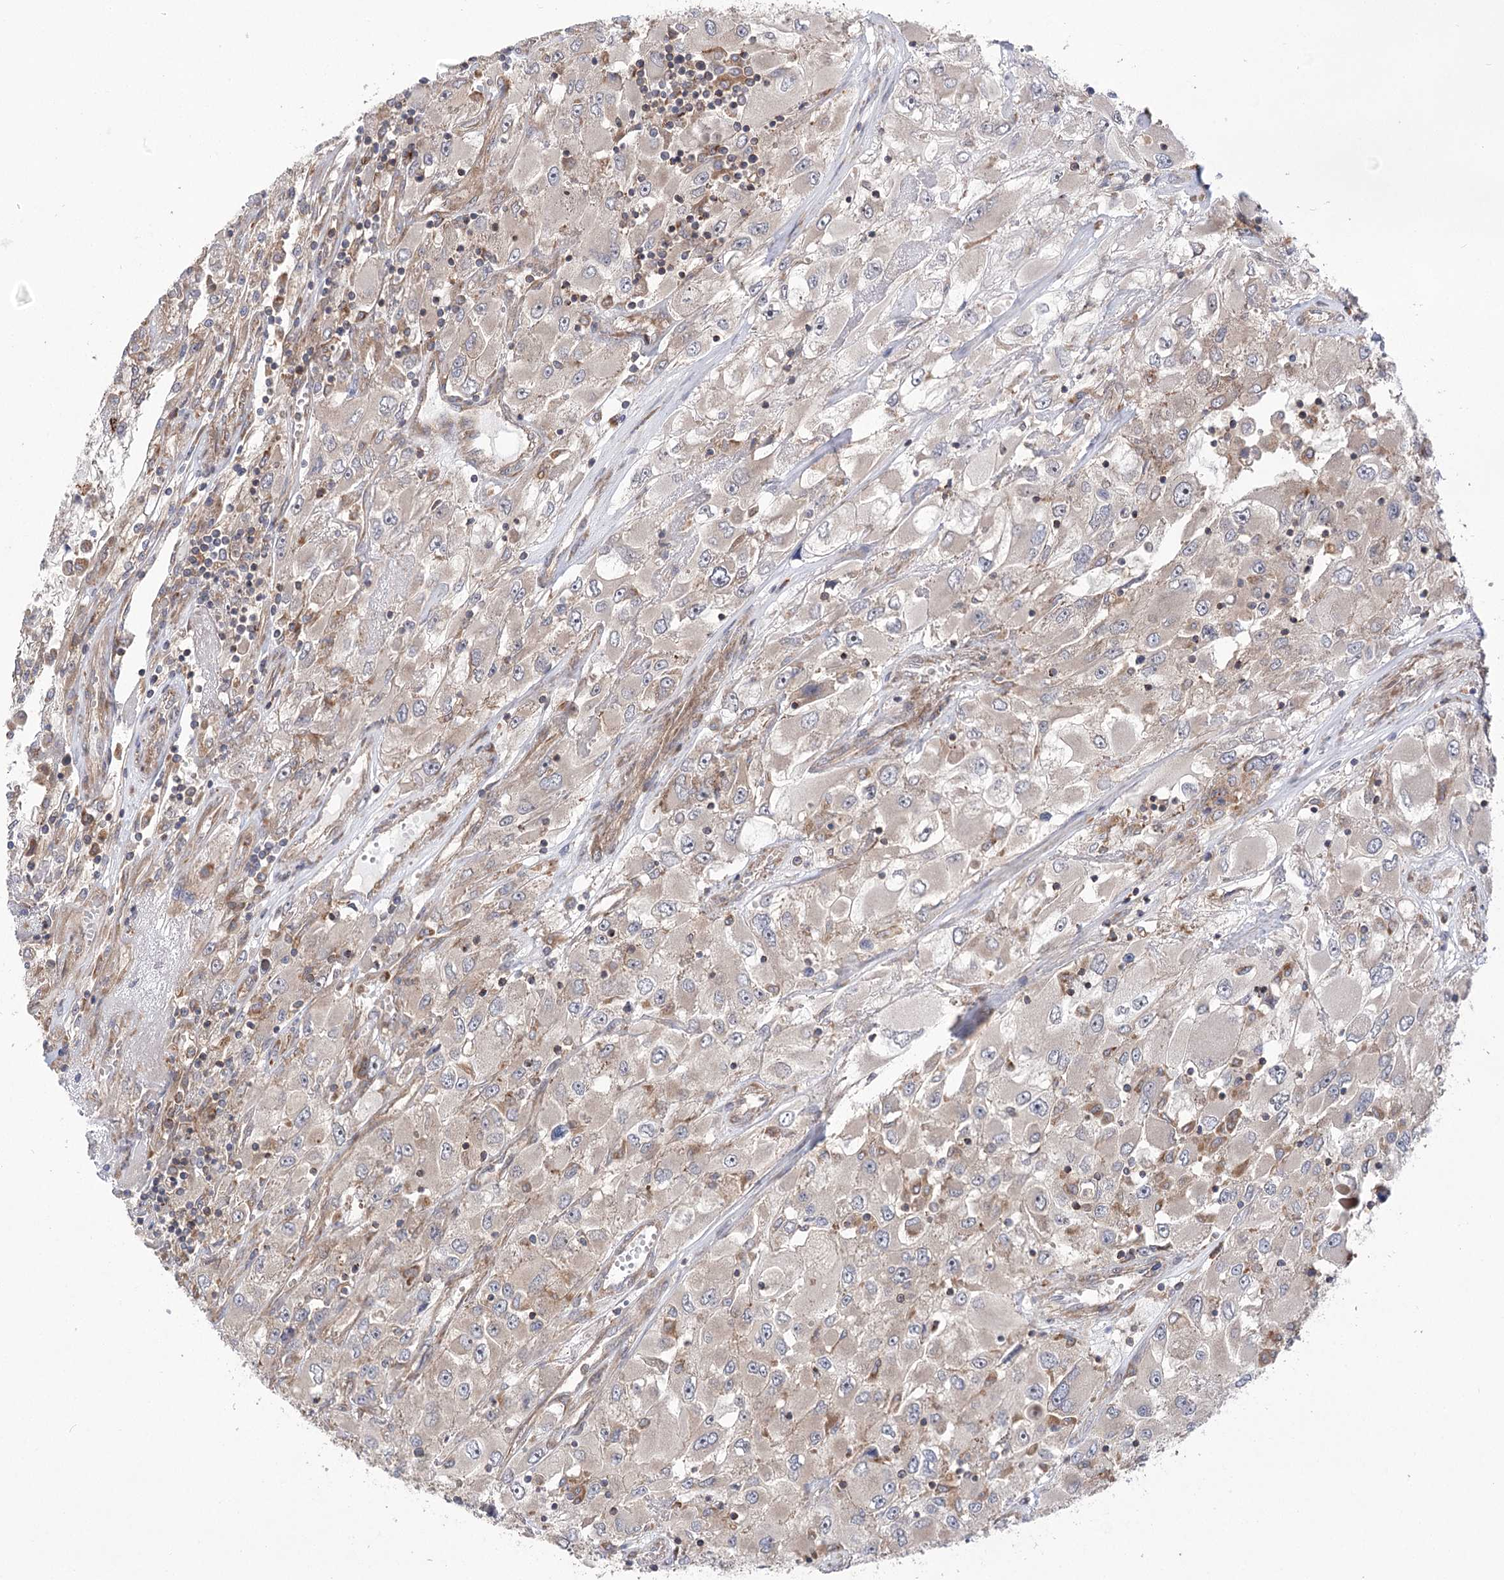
{"staining": {"intensity": "negative", "quantity": "none", "location": "none"}, "tissue": "renal cancer", "cell_type": "Tumor cells", "image_type": "cancer", "snomed": [{"axis": "morphology", "description": "Adenocarcinoma, NOS"}, {"axis": "topography", "description": "Kidney"}], "caption": "A photomicrograph of human renal cancer is negative for staining in tumor cells.", "gene": "VPS37B", "patient": {"sex": "female", "age": 52}}